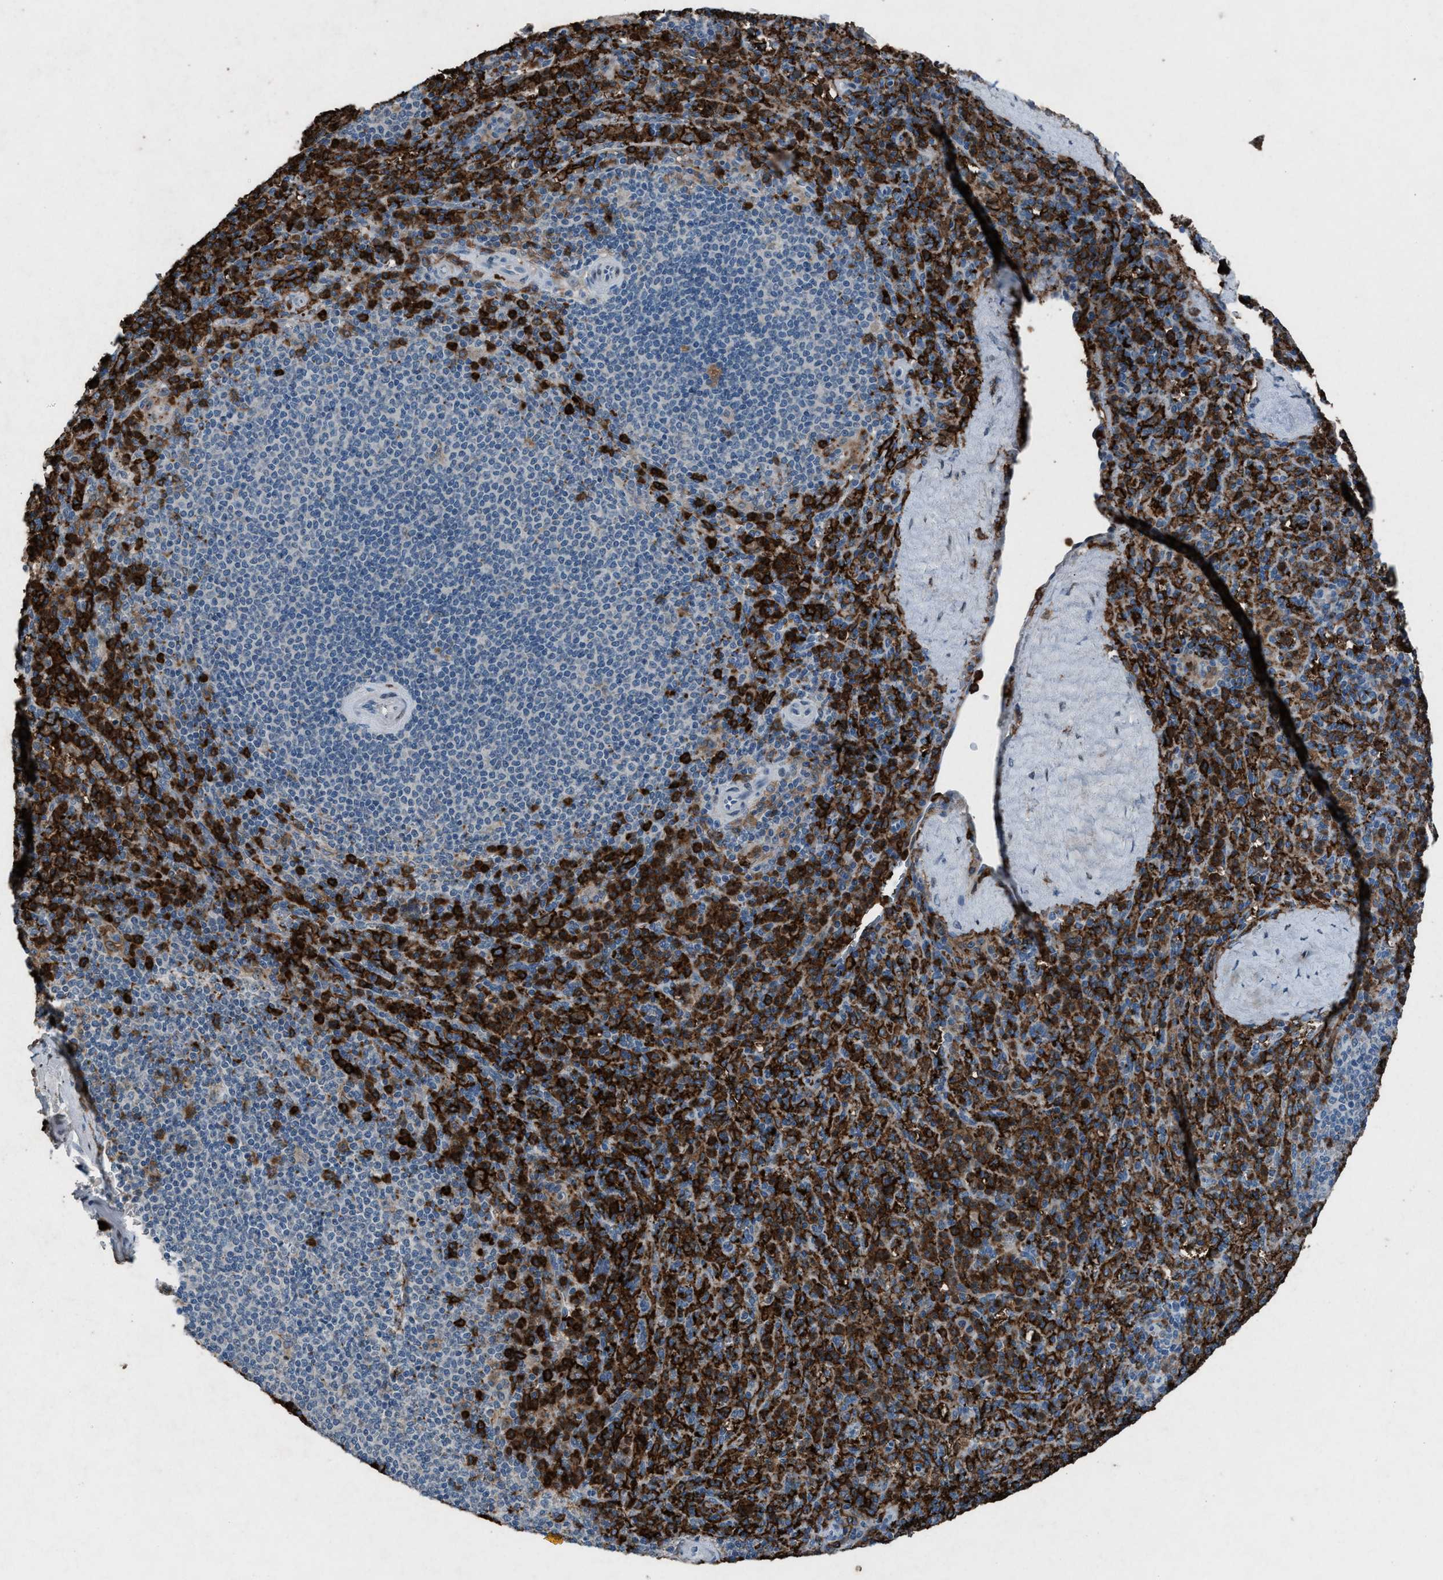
{"staining": {"intensity": "strong", "quantity": ">75%", "location": "cytoplasmic/membranous"}, "tissue": "spleen", "cell_type": "Cells in red pulp", "image_type": "normal", "snomed": [{"axis": "morphology", "description": "Normal tissue, NOS"}, {"axis": "topography", "description": "Spleen"}], "caption": "The immunohistochemical stain highlights strong cytoplasmic/membranous expression in cells in red pulp of benign spleen.", "gene": "FCER1G", "patient": {"sex": "male", "age": 36}}